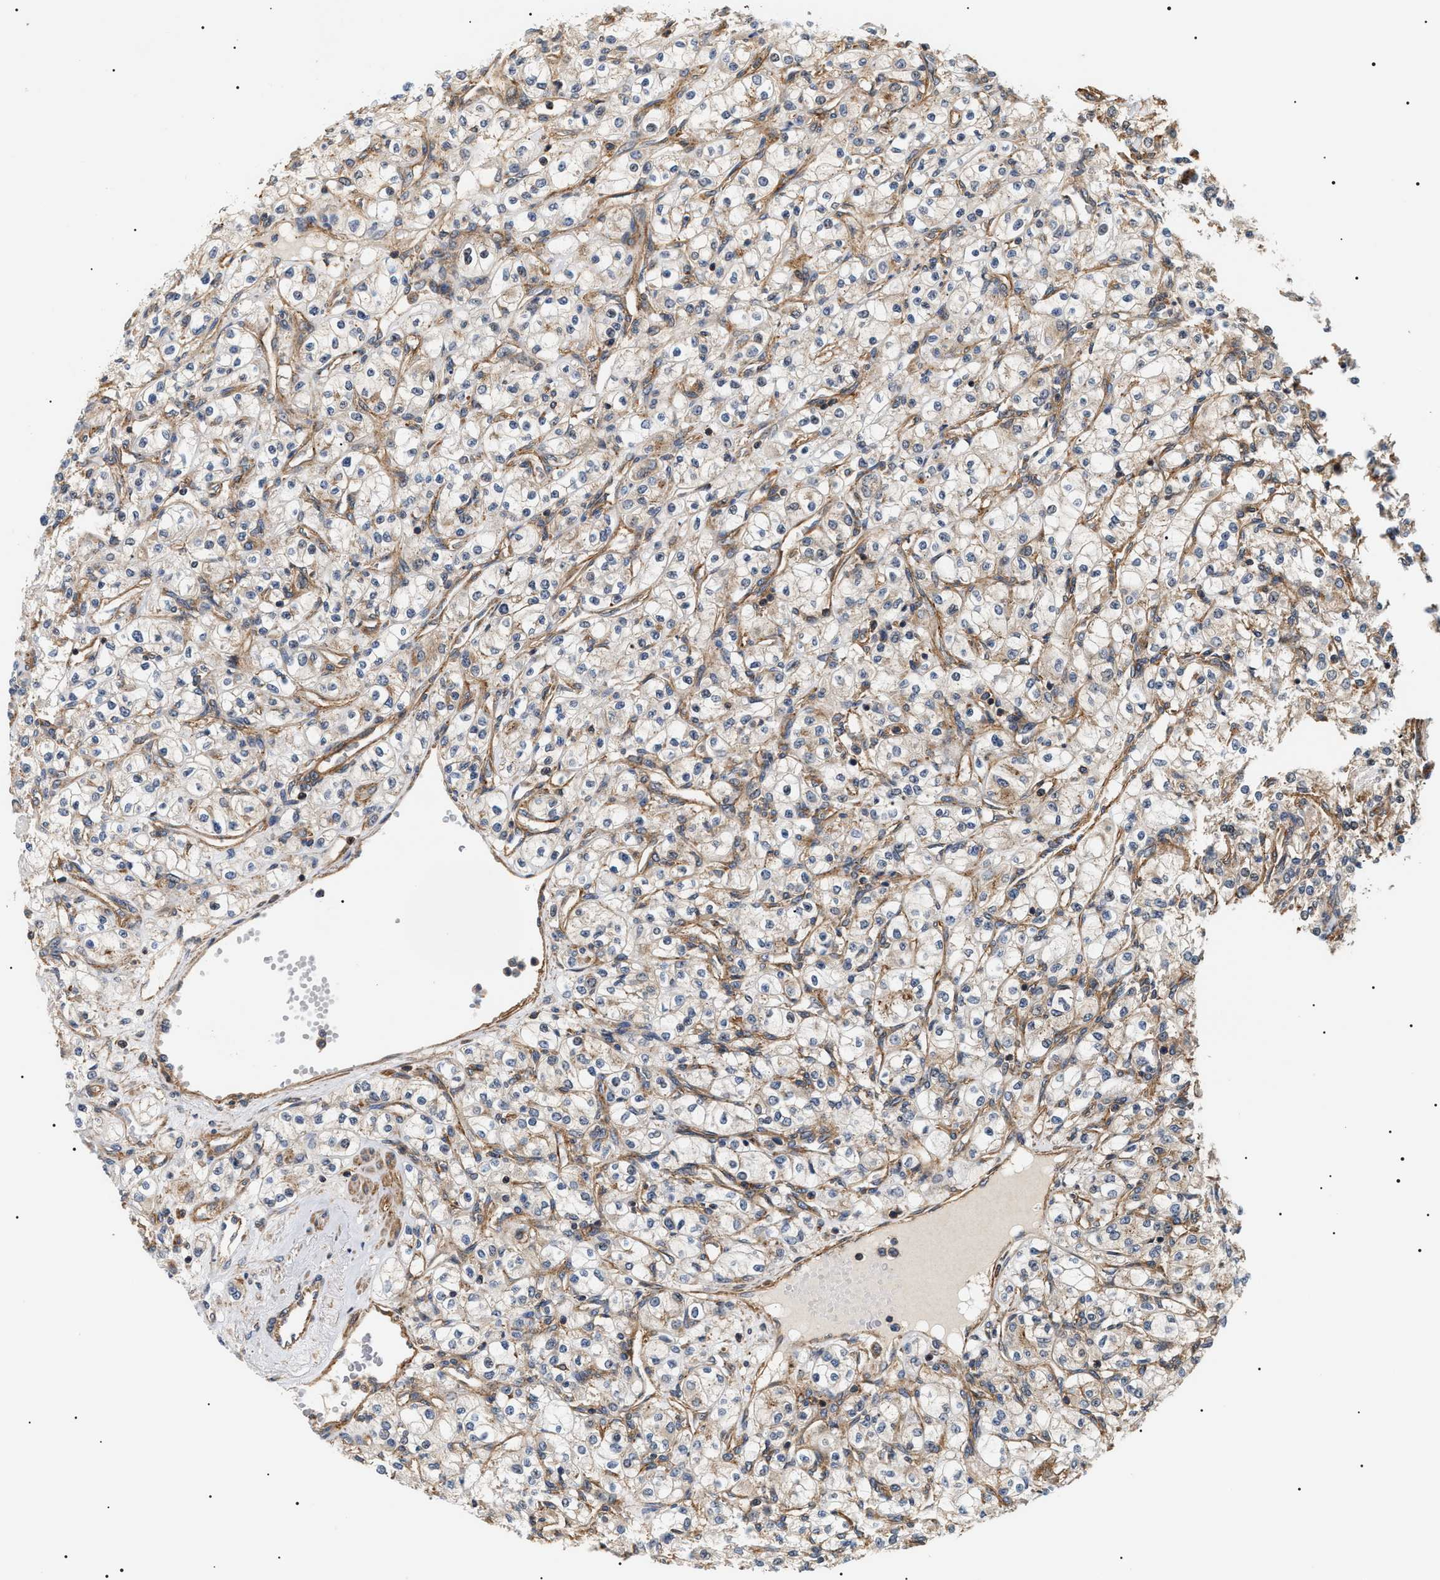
{"staining": {"intensity": "negative", "quantity": "none", "location": "none"}, "tissue": "renal cancer", "cell_type": "Tumor cells", "image_type": "cancer", "snomed": [{"axis": "morphology", "description": "Adenocarcinoma, NOS"}, {"axis": "topography", "description": "Kidney"}], "caption": "Immunohistochemistry micrograph of adenocarcinoma (renal) stained for a protein (brown), which demonstrates no positivity in tumor cells.", "gene": "SH3GLB2", "patient": {"sex": "male", "age": 77}}